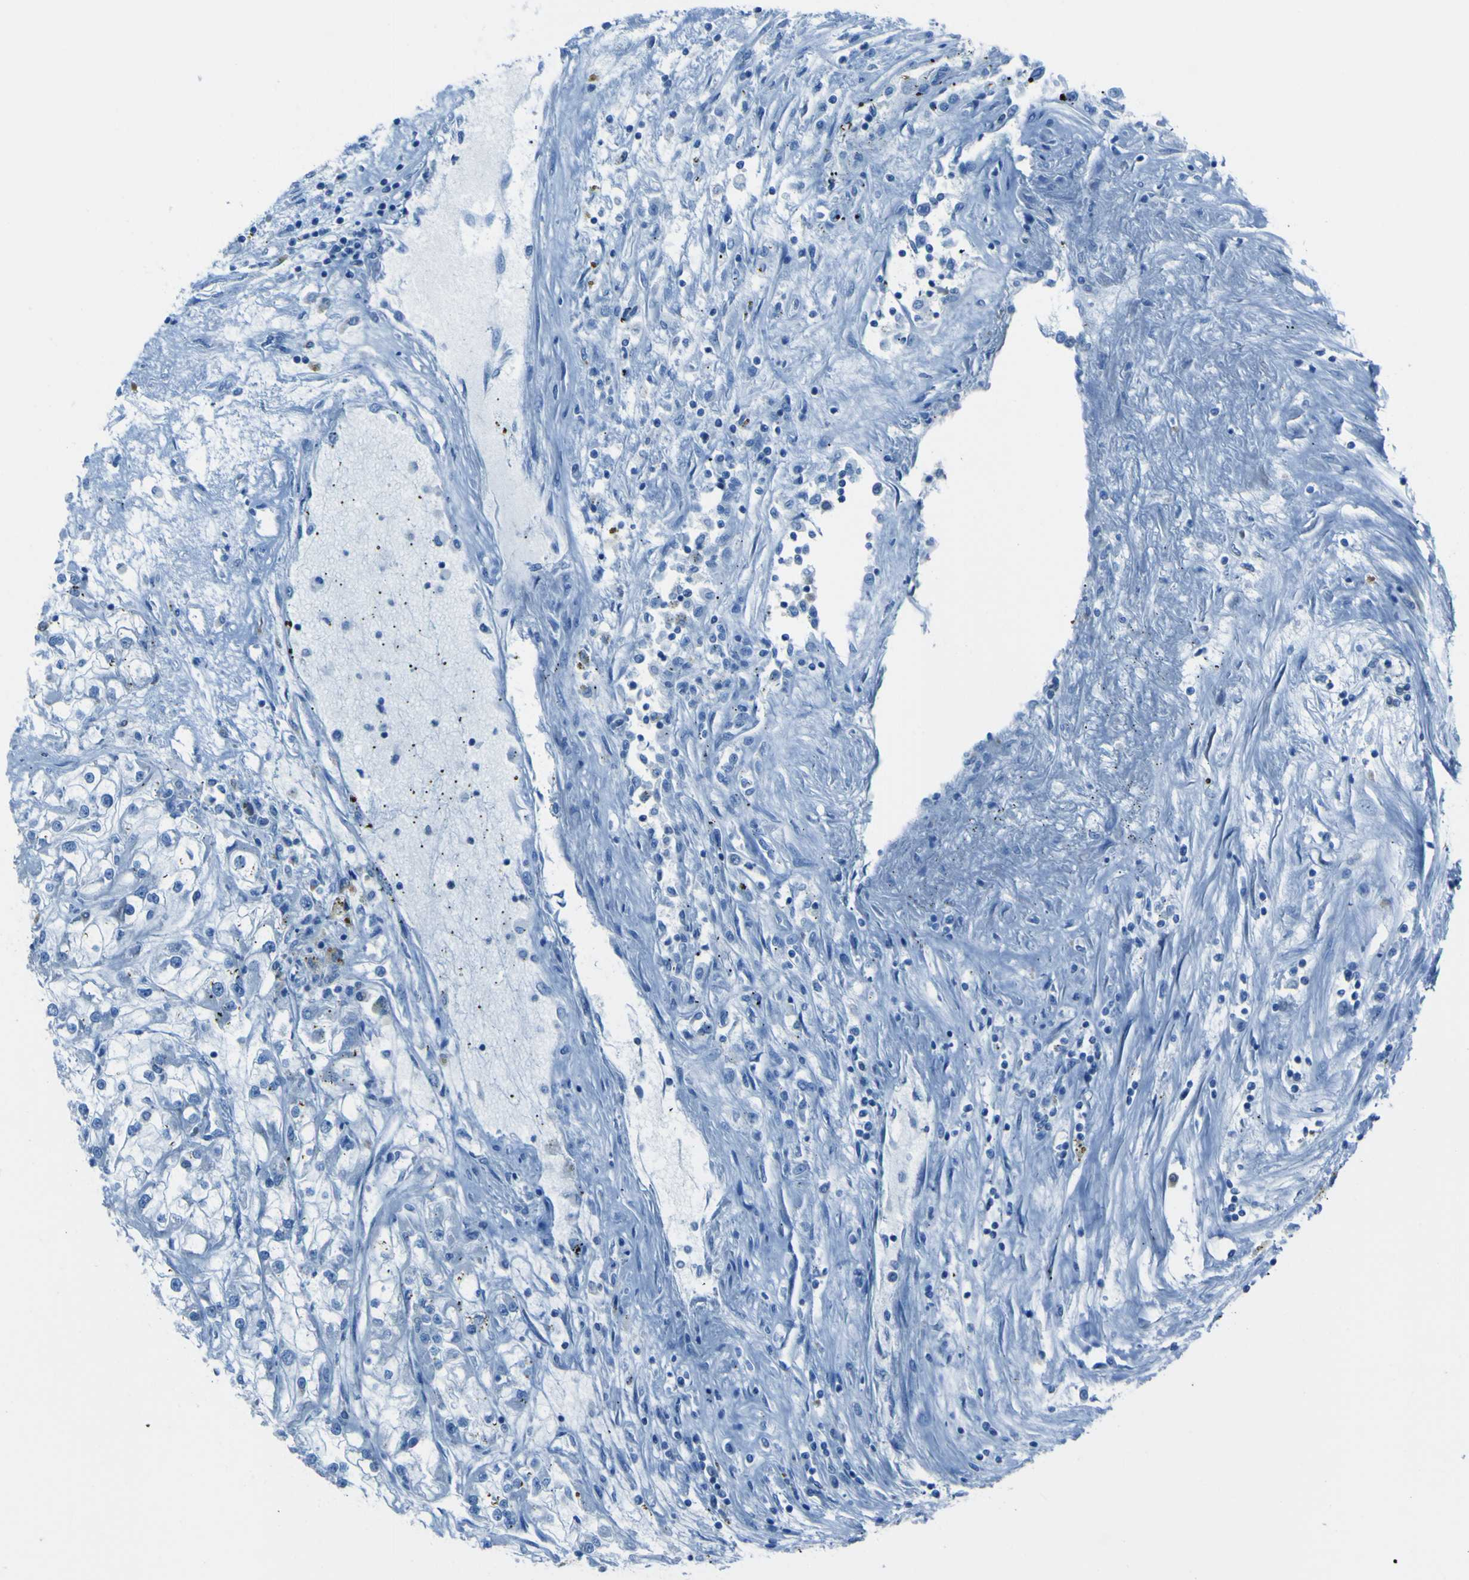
{"staining": {"intensity": "negative", "quantity": "none", "location": "none"}, "tissue": "renal cancer", "cell_type": "Tumor cells", "image_type": "cancer", "snomed": [{"axis": "morphology", "description": "Adenocarcinoma, NOS"}, {"axis": "topography", "description": "Kidney"}], "caption": "Immunohistochemistry image of renal adenocarcinoma stained for a protein (brown), which exhibits no positivity in tumor cells.", "gene": "STIM1", "patient": {"sex": "female", "age": 52}}